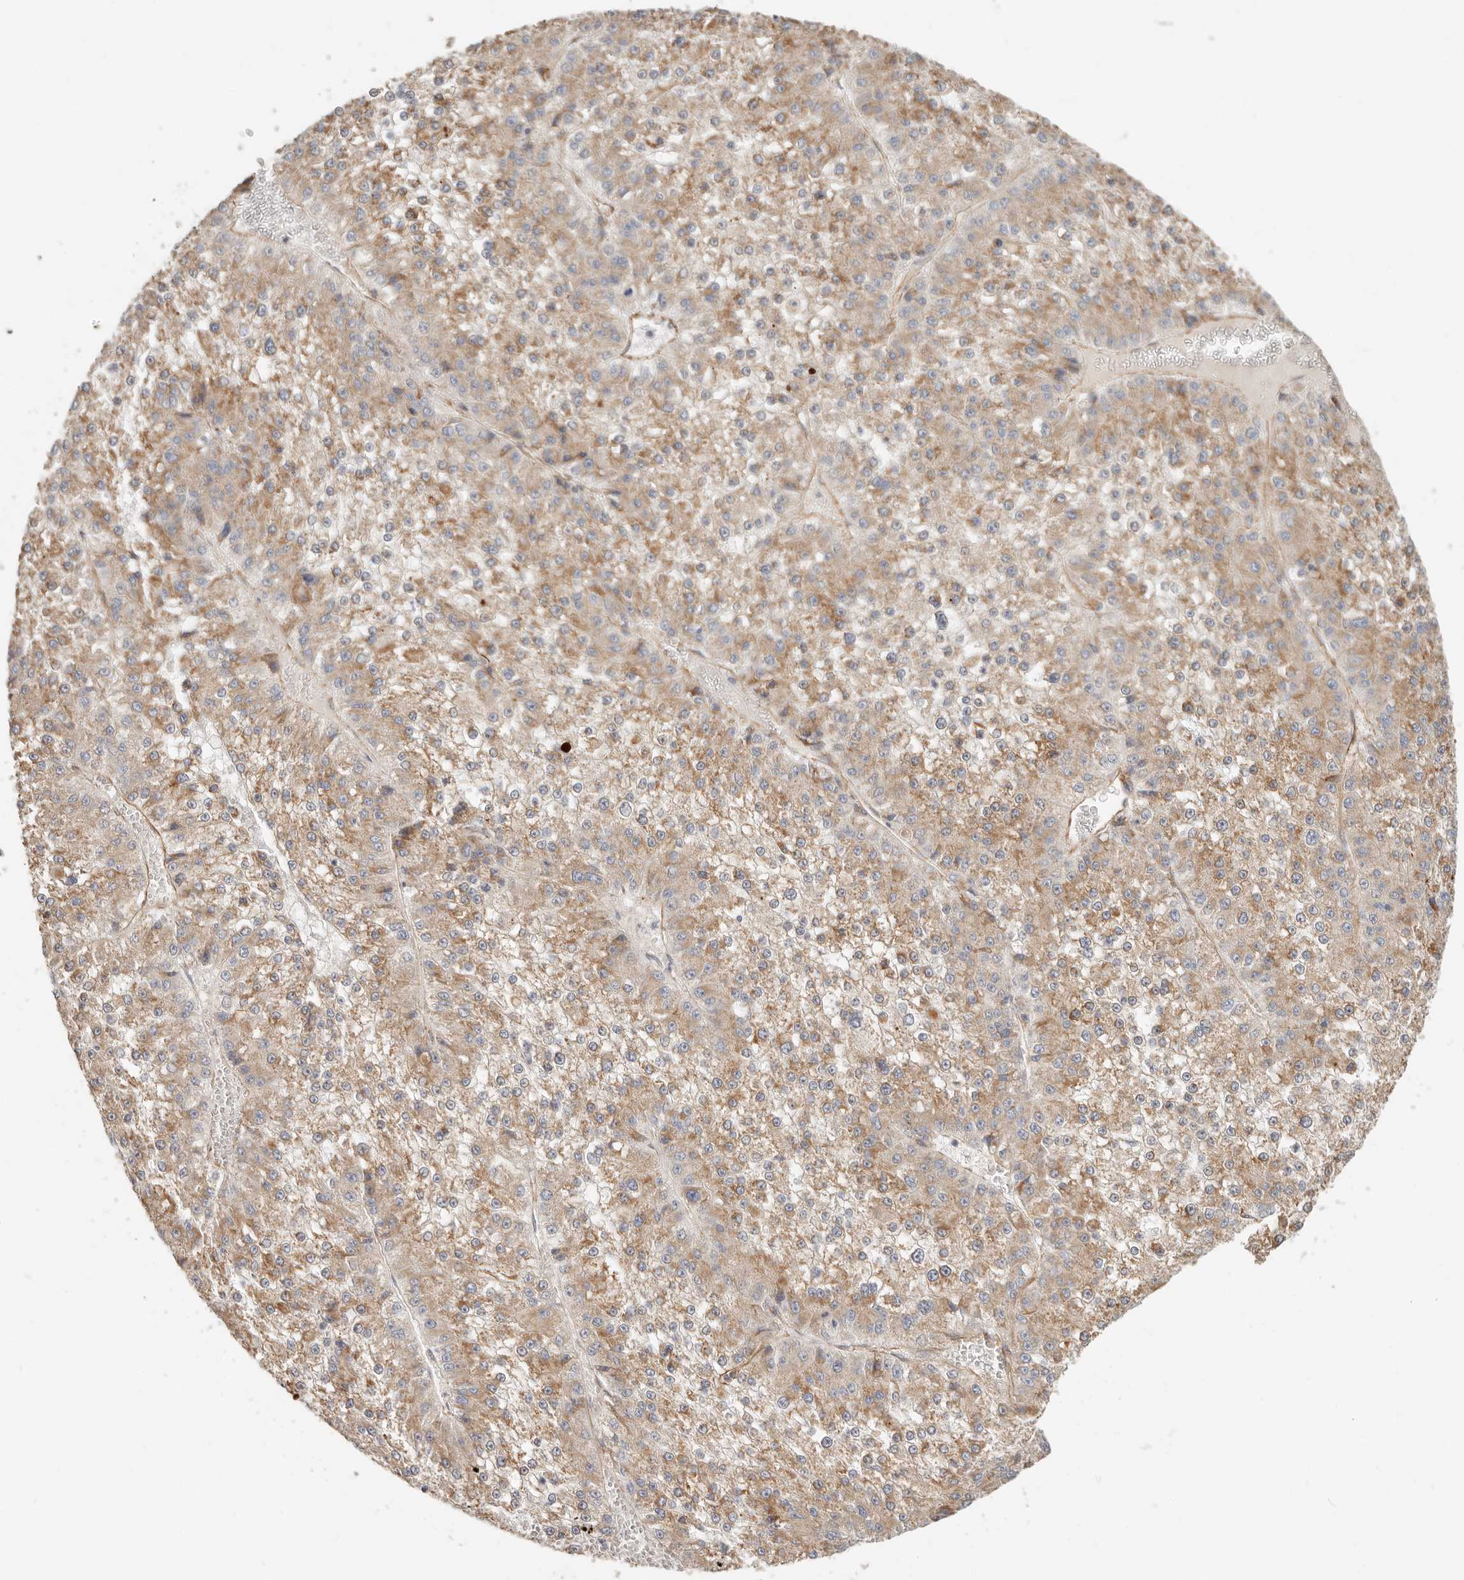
{"staining": {"intensity": "moderate", "quantity": ">75%", "location": "cytoplasmic/membranous"}, "tissue": "liver cancer", "cell_type": "Tumor cells", "image_type": "cancer", "snomed": [{"axis": "morphology", "description": "Carcinoma, Hepatocellular, NOS"}, {"axis": "topography", "description": "Liver"}], "caption": "Liver hepatocellular carcinoma stained with DAB IHC reveals medium levels of moderate cytoplasmic/membranous staining in approximately >75% of tumor cells. (Stains: DAB in brown, nuclei in blue, Microscopy: brightfield microscopy at high magnification).", "gene": "SPRING1", "patient": {"sex": "female", "age": 73}}